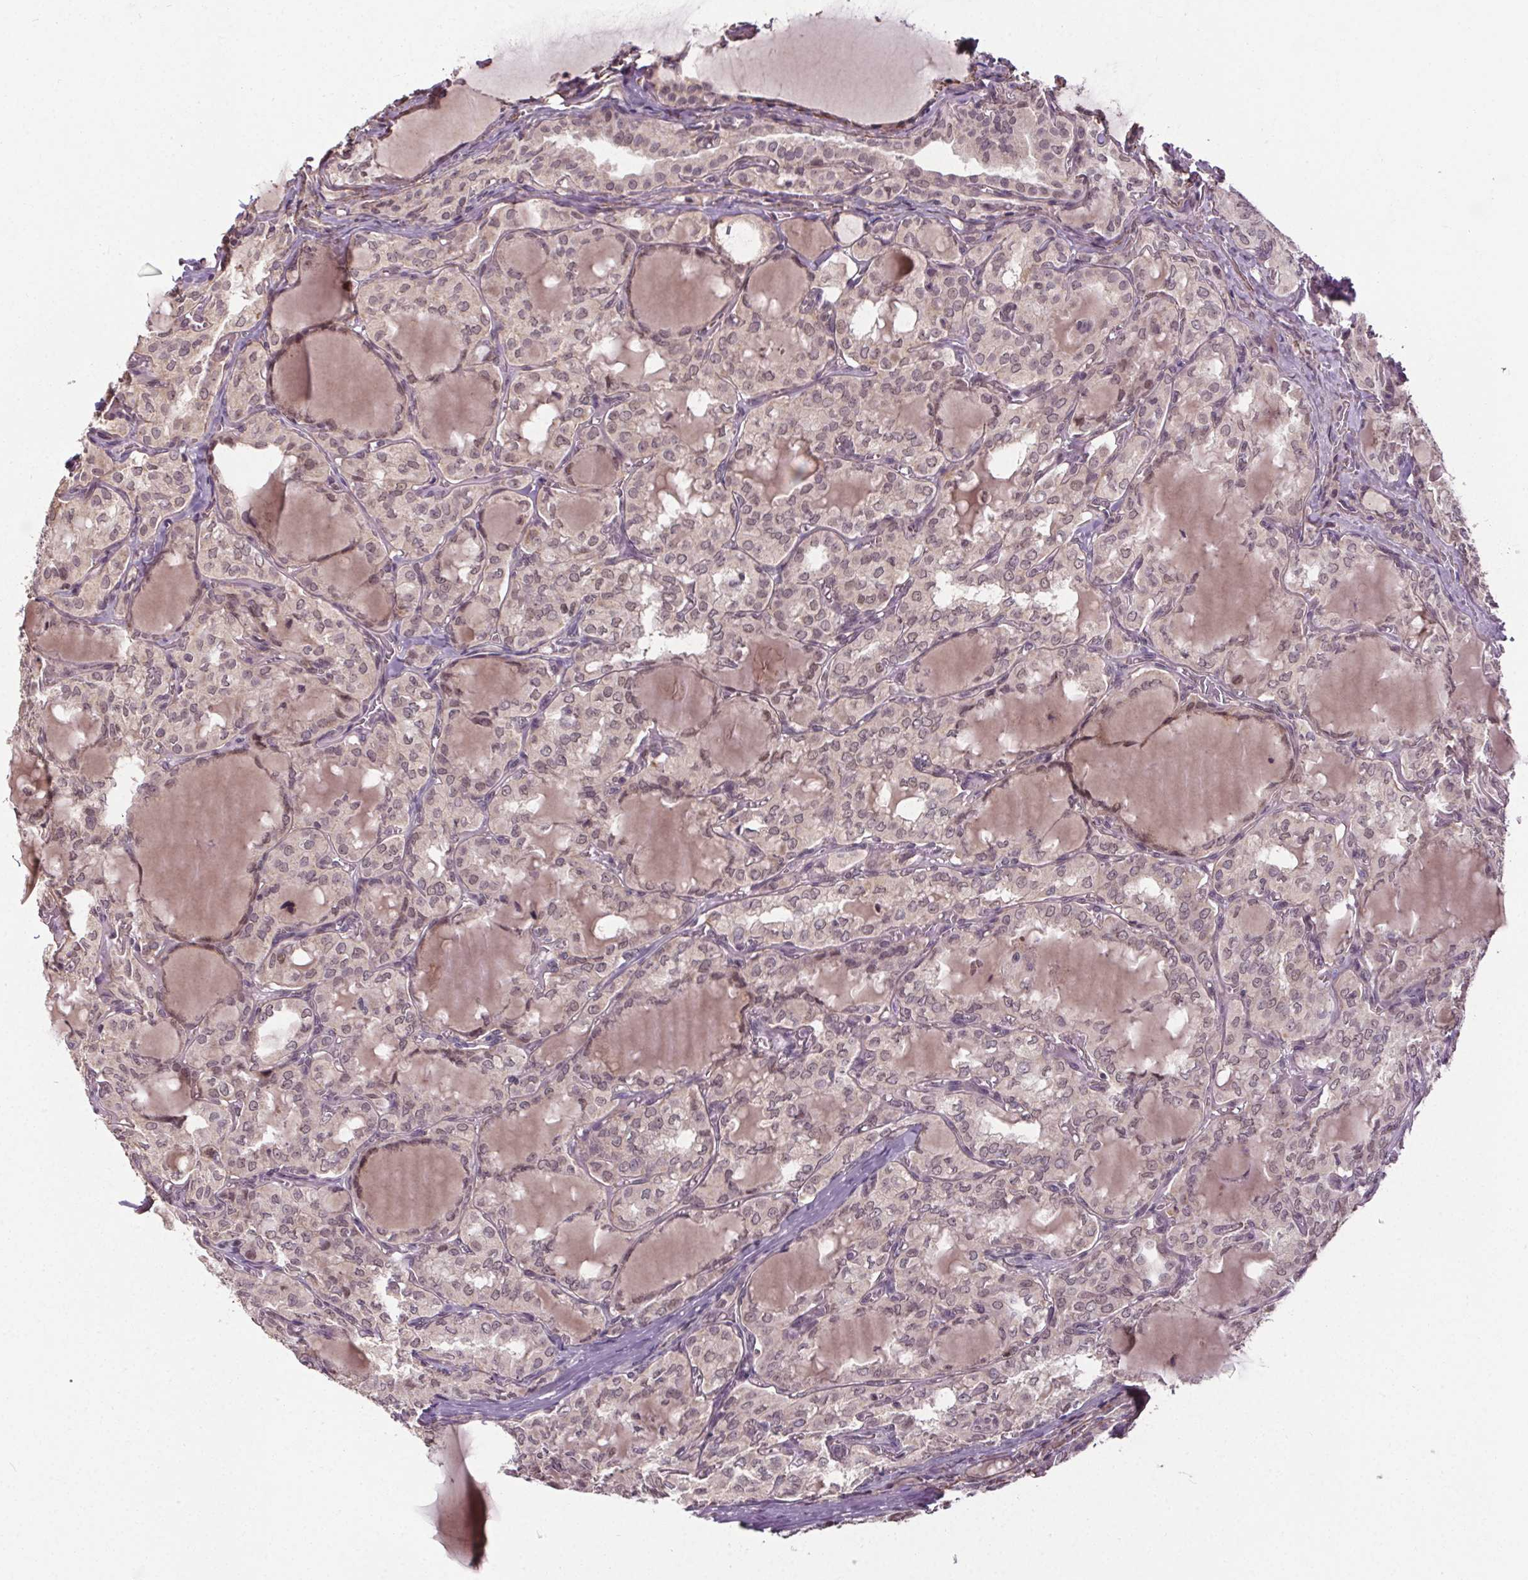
{"staining": {"intensity": "negative", "quantity": "none", "location": "none"}, "tissue": "thyroid cancer", "cell_type": "Tumor cells", "image_type": "cancer", "snomed": [{"axis": "morphology", "description": "Papillary adenocarcinoma, NOS"}, {"axis": "topography", "description": "Thyroid gland"}], "caption": "Immunohistochemical staining of papillary adenocarcinoma (thyroid) demonstrates no significant positivity in tumor cells.", "gene": "KIAA0232", "patient": {"sex": "male", "age": 20}}